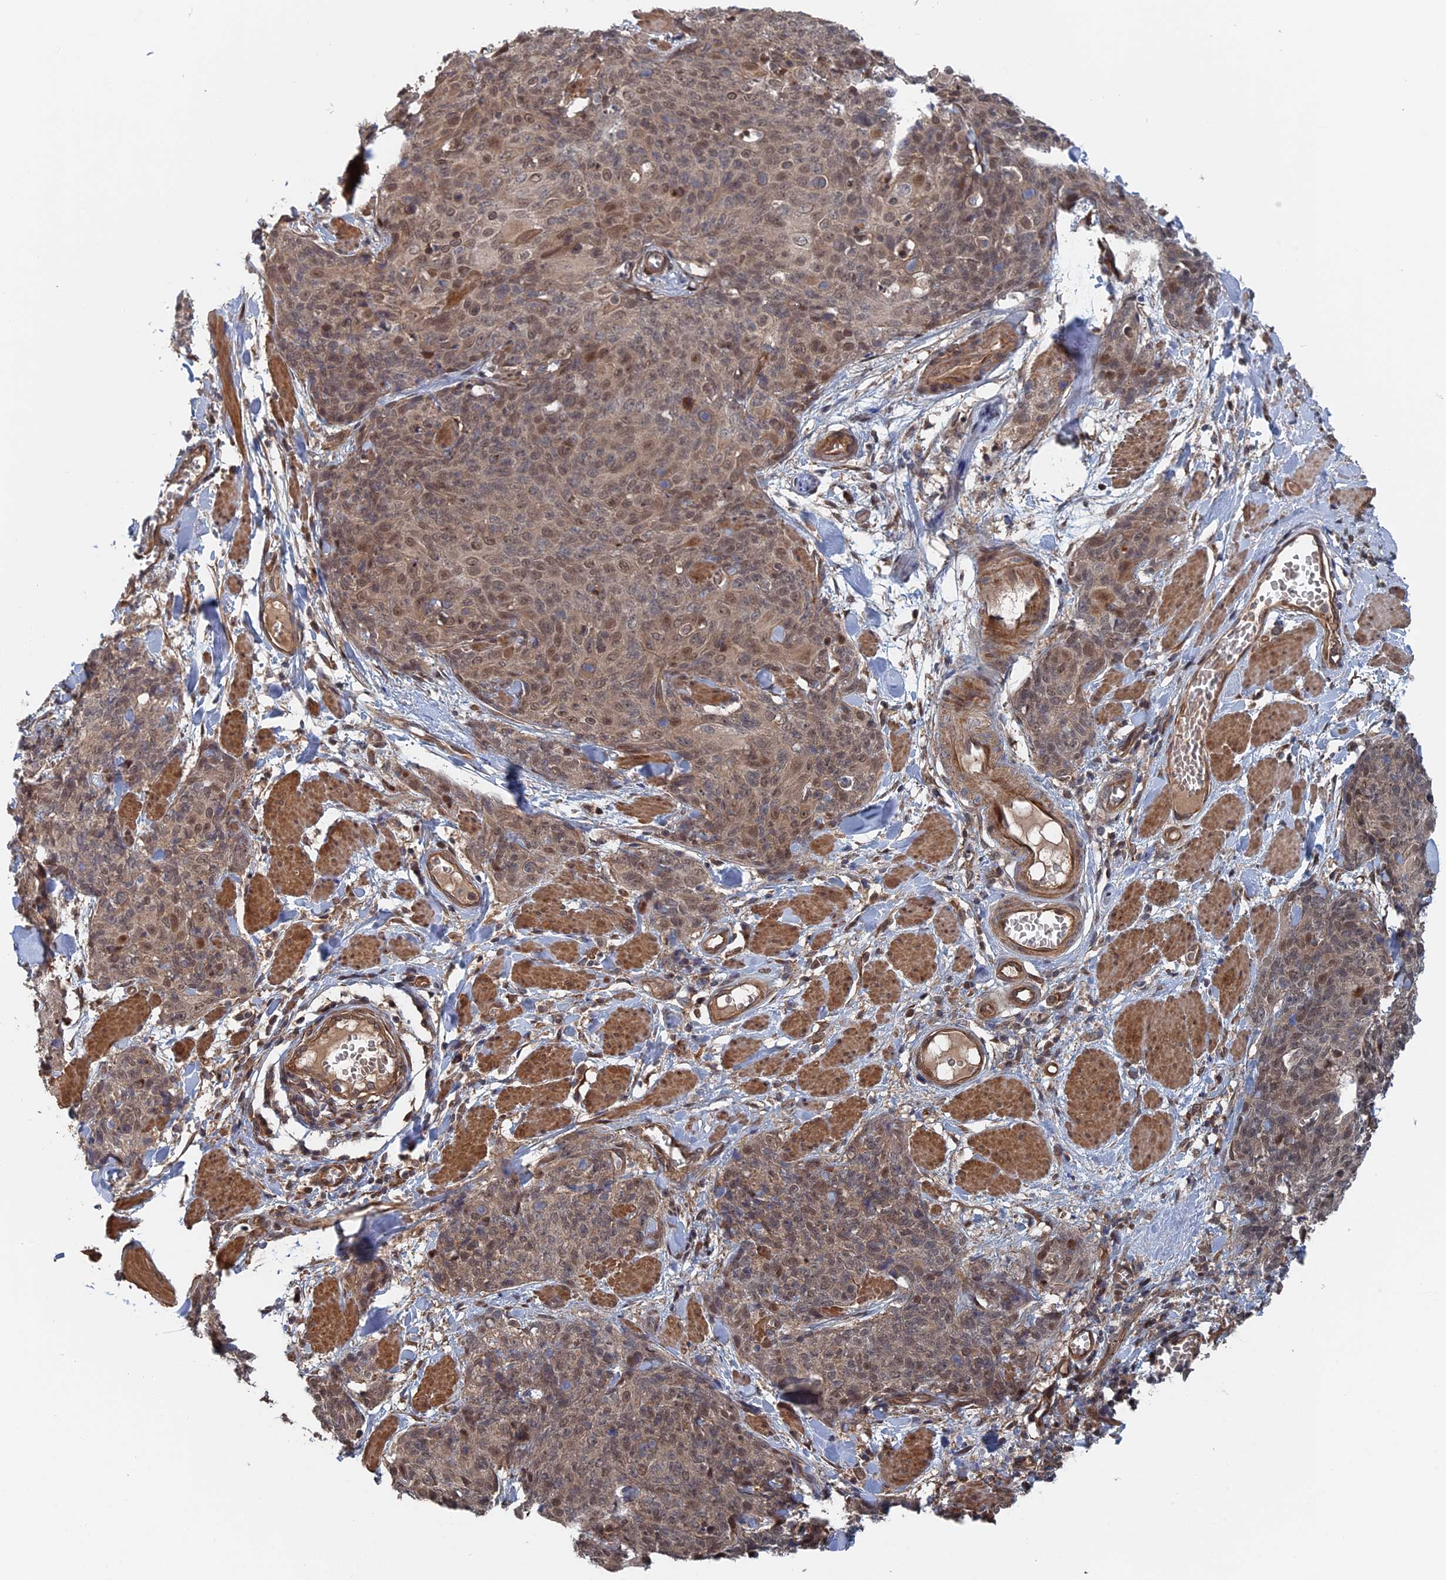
{"staining": {"intensity": "moderate", "quantity": "<25%", "location": "nuclear"}, "tissue": "skin cancer", "cell_type": "Tumor cells", "image_type": "cancer", "snomed": [{"axis": "morphology", "description": "Squamous cell carcinoma, NOS"}, {"axis": "topography", "description": "Skin"}, {"axis": "topography", "description": "Vulva"}], "caption": "Immunohistochemical staining of skin cancer displays moderate nuclear protein staining in approximately <25% of tumor cells. Using DAB (3,3'-diaminobenzidine) (brown) and hematoxylin (blue) stains, captured at high magnification using brightfield microscopy.", "gene": "ELOVL6", "patient": {"sex": "female", "age": 85}}